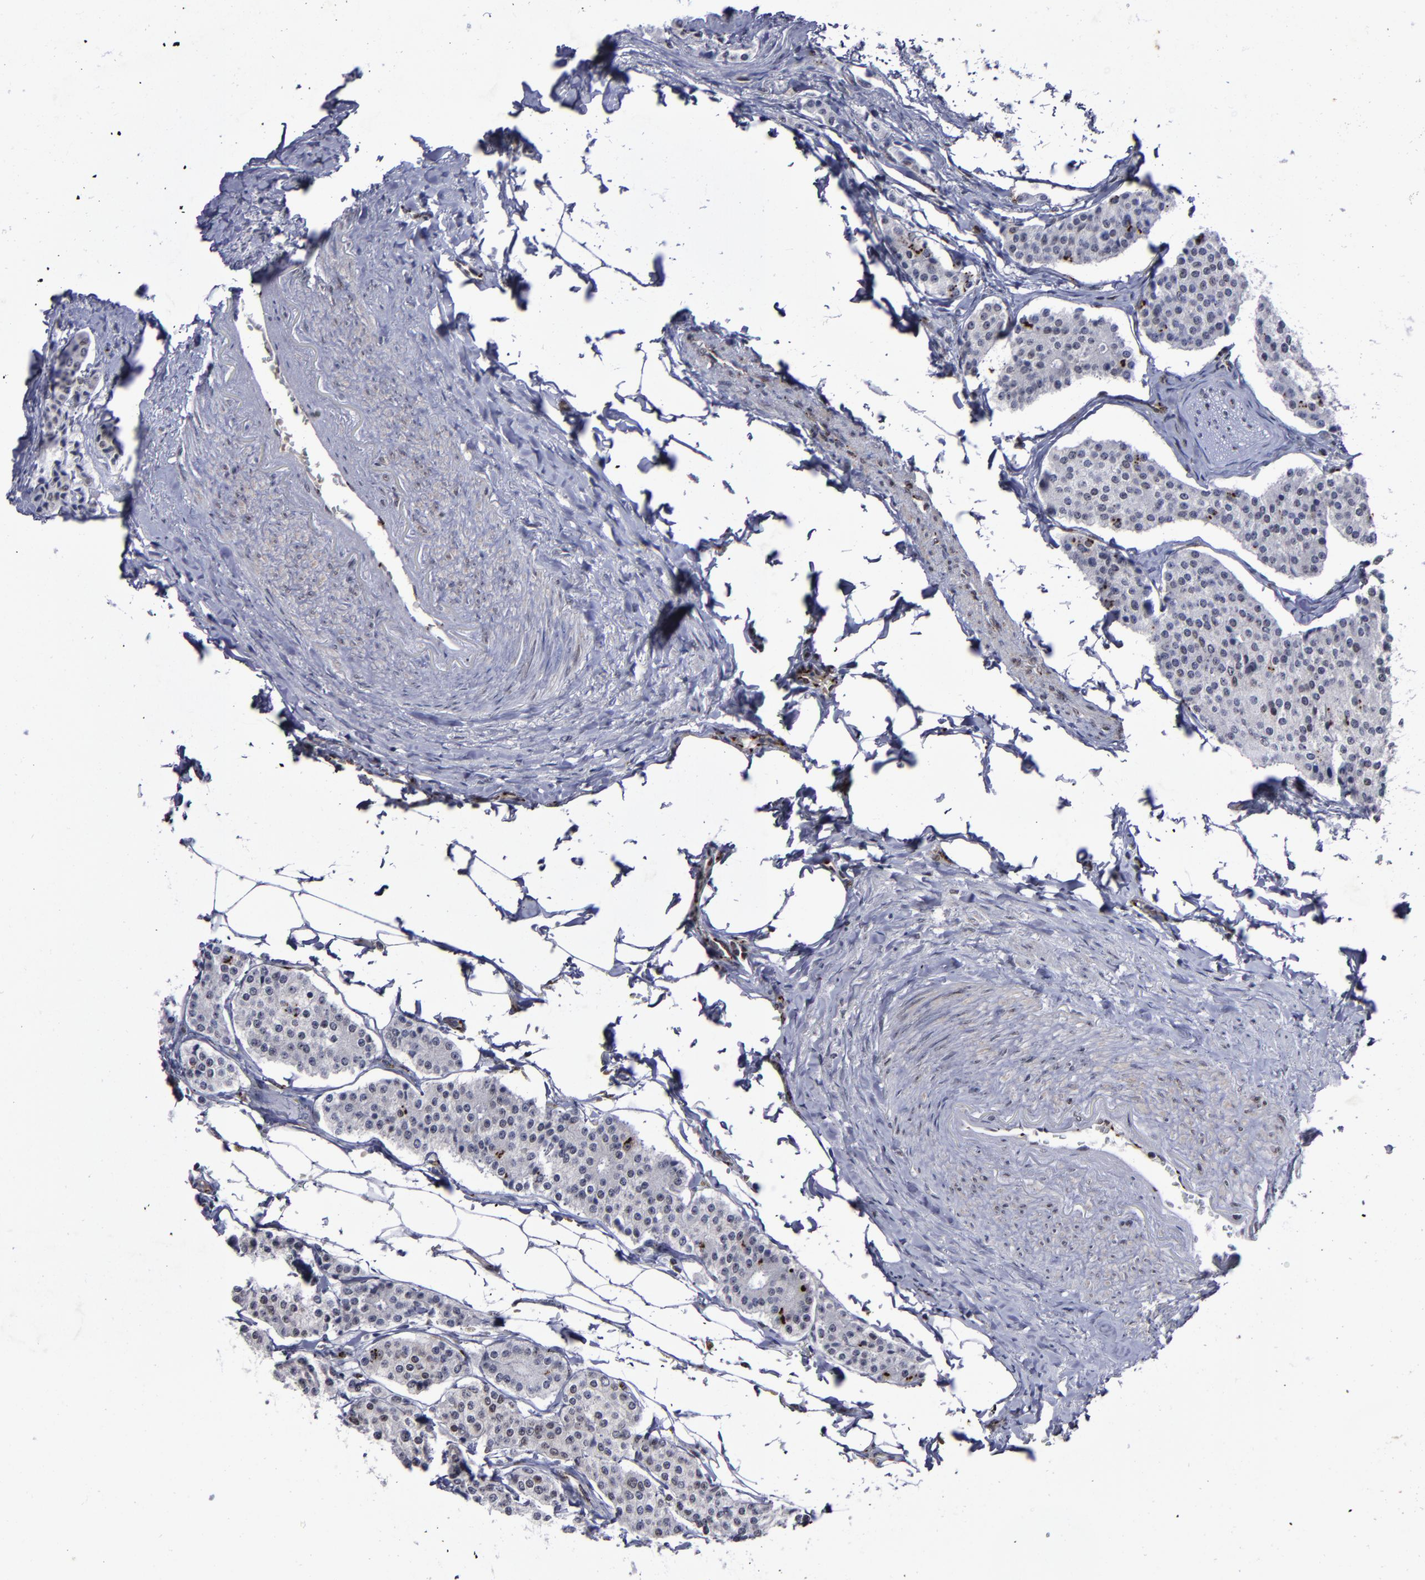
{"staining": {"intensity": "weak", "quantity": "<25%", "location": "nuclear"}, "tissue": "carcinoid", "cell_type": "Tumor cells", "image_type": "cancer", "snomed": [{"axis": "morphology", "description": "Carcinoid, malignant, NOS"}, {"axis": "topography", "description": "Colon"}], "caption": "High magnification brightfield microscopy of carcinoid (malignant) stained with DAB (brown) and counterstained with hematoxylin (blue): tumor cells show no significant positivity. (Stains: DAB immunohistochemistry (IHC) with hematoxylin counter stain, Microscopy: brightfield microscopy at high magnification).", "gene": "MGMT", "patient": {"sex": "female", "age": 61}}